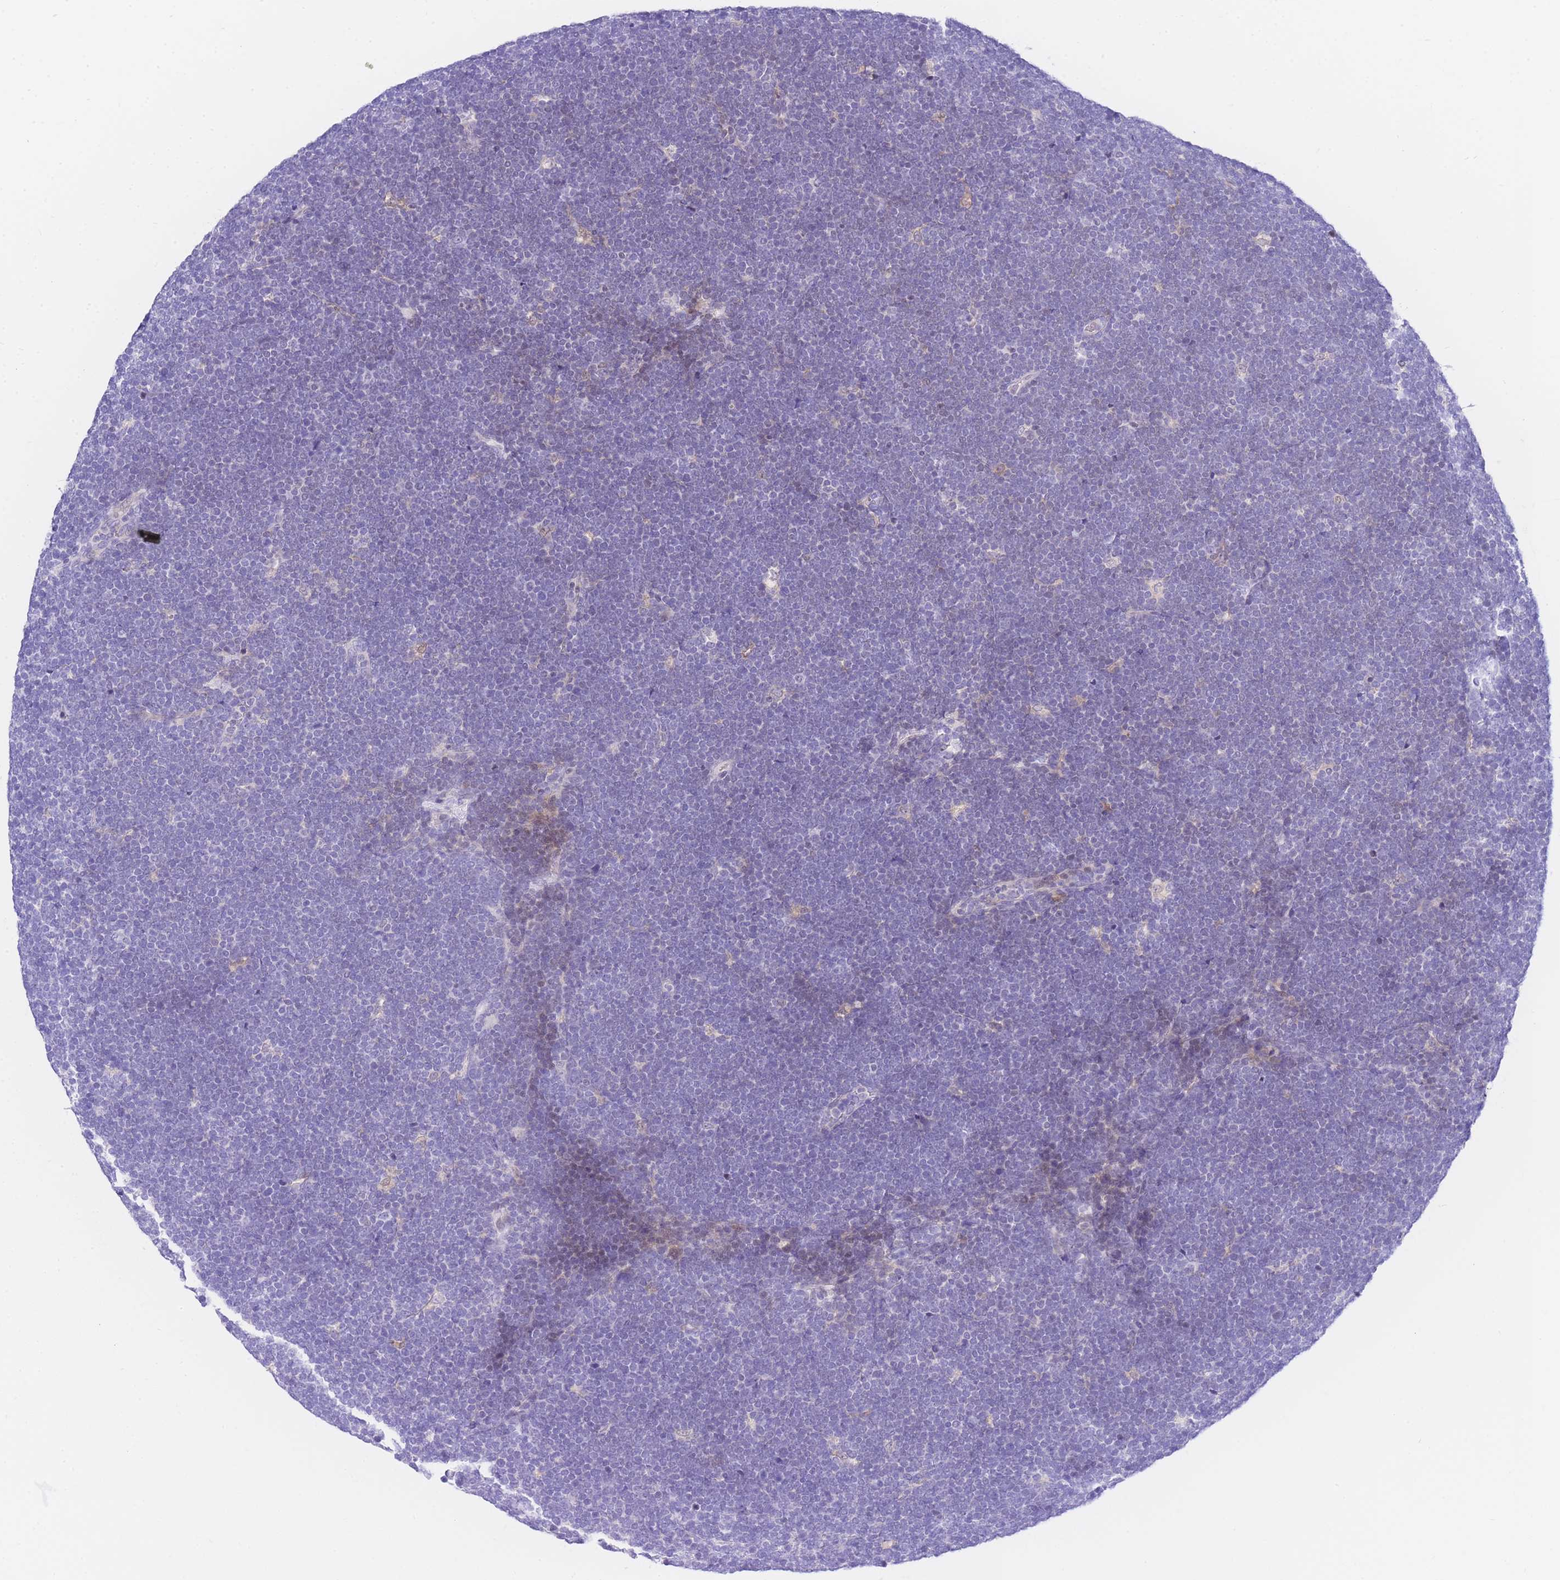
{"staining": {"intensity": "negative", "quantity": "none", "location": "none"}, "tissue": "lymphoma", "cell_type": "Tumor cells", "image_type": "cancer", "snomed": [{"axis": "morphology", "description": "Malignant lymphoma, non-Hodgkin's type, High grade"}, {"axis": "topography", "description": "Lymph node"}], "caption": "Immunohistochemistry (IHC) image of neoplastic tissue: lymphoma stained with DAB (3,3'-diaminobenzidine) displays no significant protein positivity in tumor cells.", "gene": "TIFAB", "patient": {"sex": "male", "age": 13}}